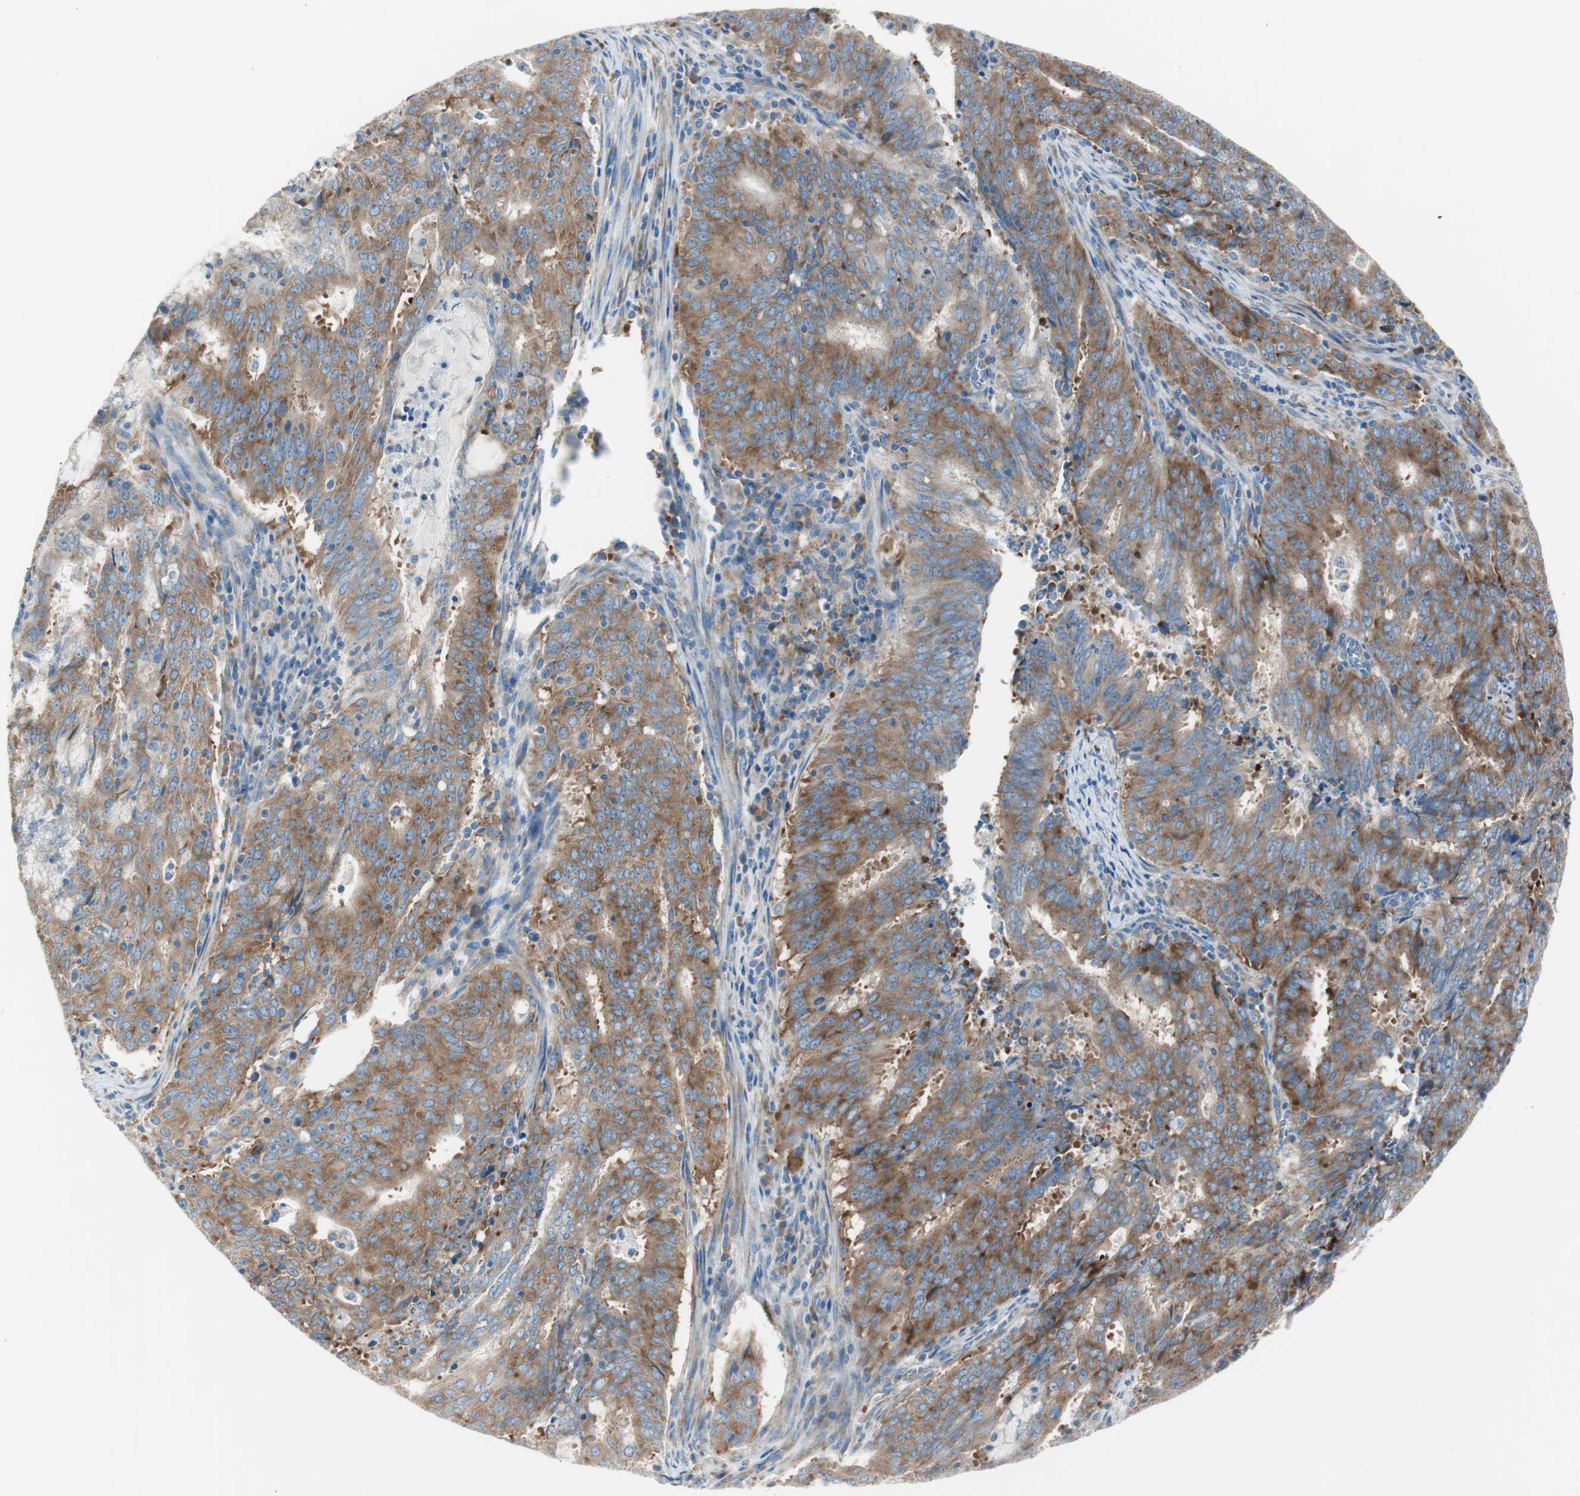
{"staining": {"intensity": "moderate", "quantity": ">75%", "location": "cytoplasmic/membranous"}, "tissue": "cervical cancer", "cell_type": "Tumor cells", "image_type": "cancer", "snomed": [{"axis": "morphology", "description": "Adenocarcinoma, NOS"}, {"axis": "topography", "description": "Cervix"}], "caption": "Cervical cancer (adenocarcinoma) stained with DAB IHC shows medium levels of moderate cytoplasmic/membranous expression in approximately >75% of tumor cells.", "gene": "RPS12", "patient": {"sex": "female", "age": 44}}